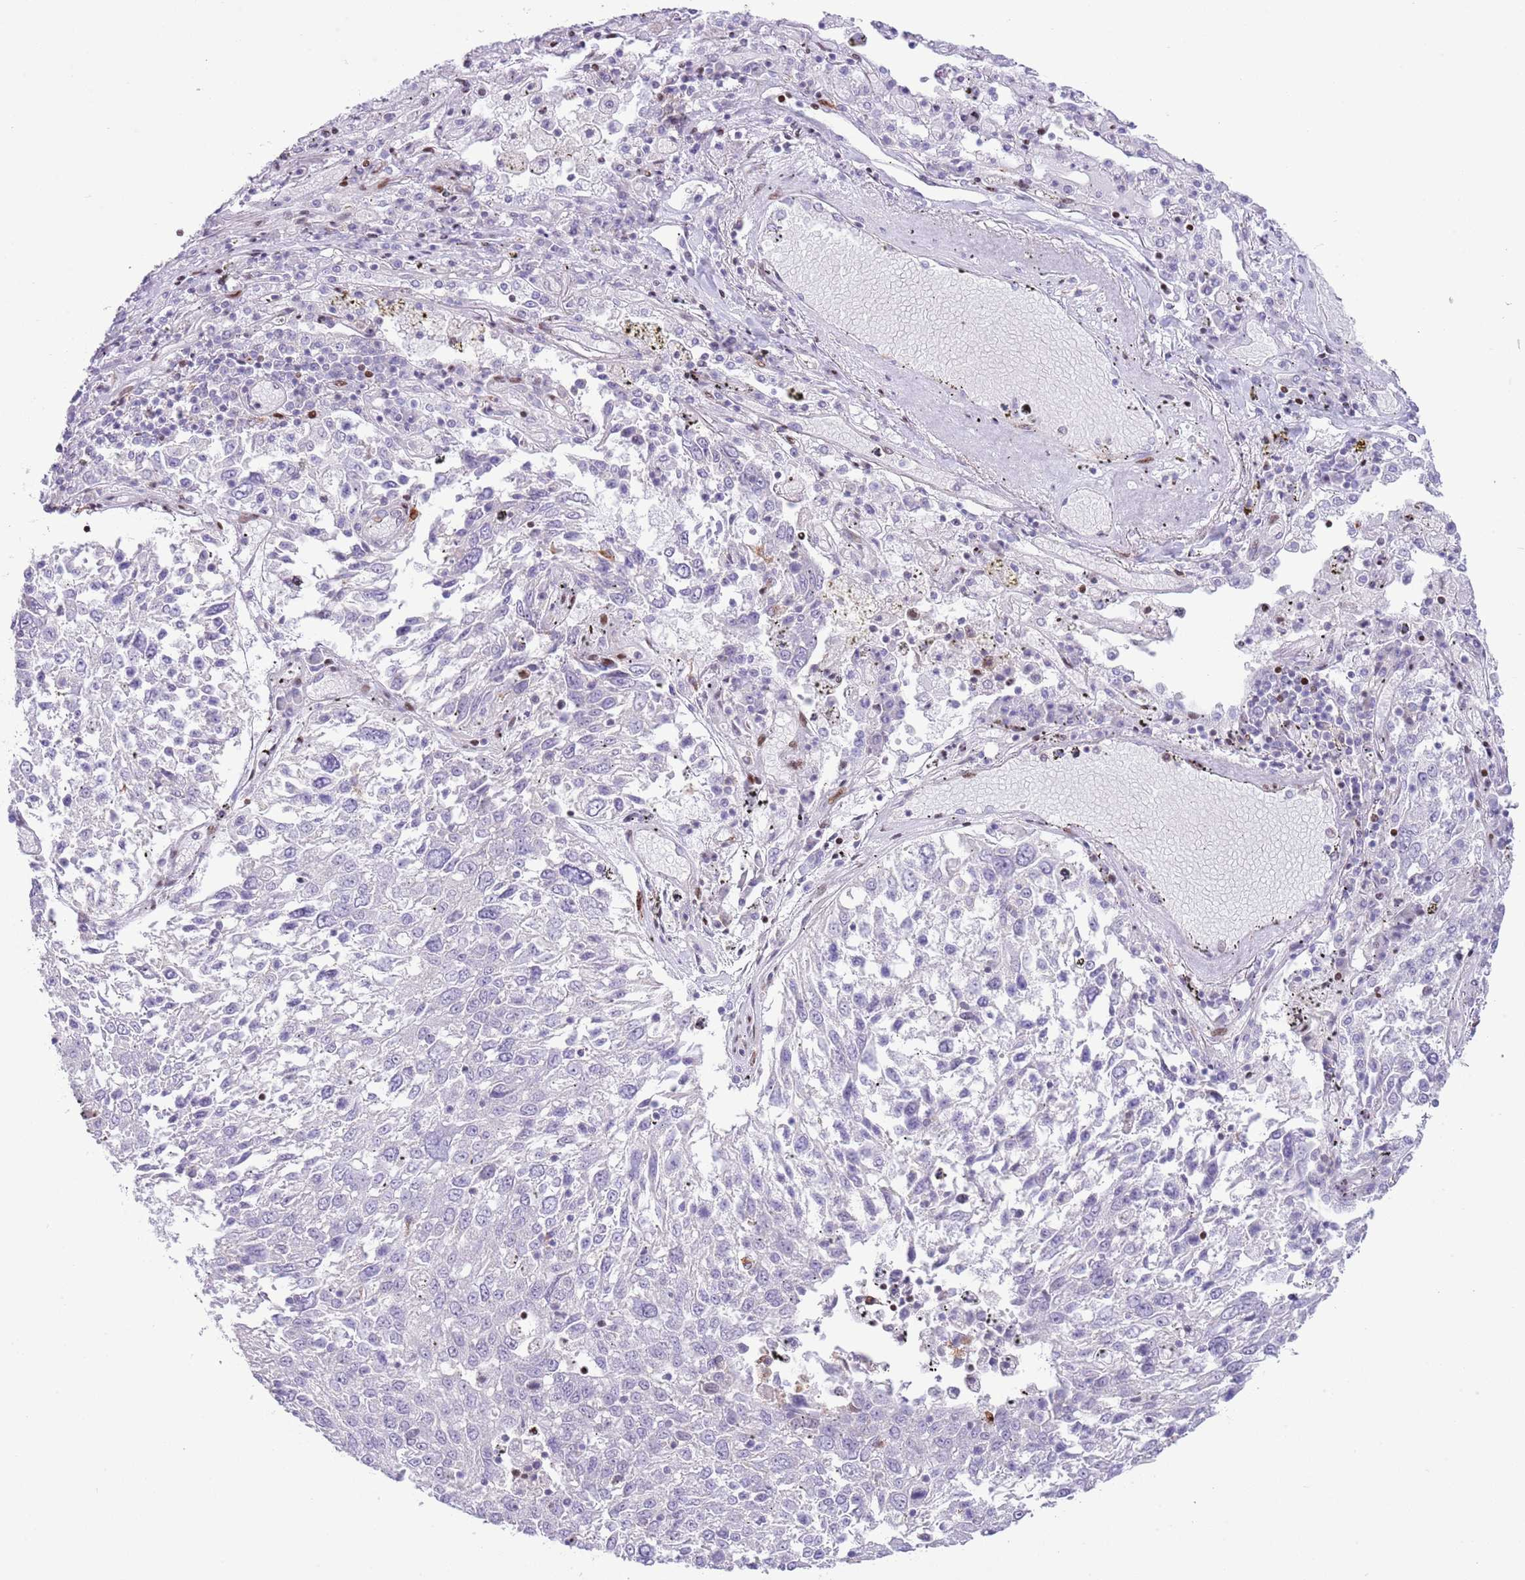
{"staining": {"intensity": "negative", "quantity": "none", "location": "none"}, "tissue": "lung cancer", "cell_type": "Tumor cells", "image_type": "cancer", "snomed": [{"axis": "morphology", "description": "Squamous cell carcinoma, NOS"}, {"axis": "topography", "description": "Lung"}], "caption": "The micrograph demonstrates no significant positivity in tumor cells of squamous cell carcinoma (lung). (IHC, brightfield microscopy, high magnification).", "gene": "ANO8", "patient": {"sex": "male", "age": 65}}